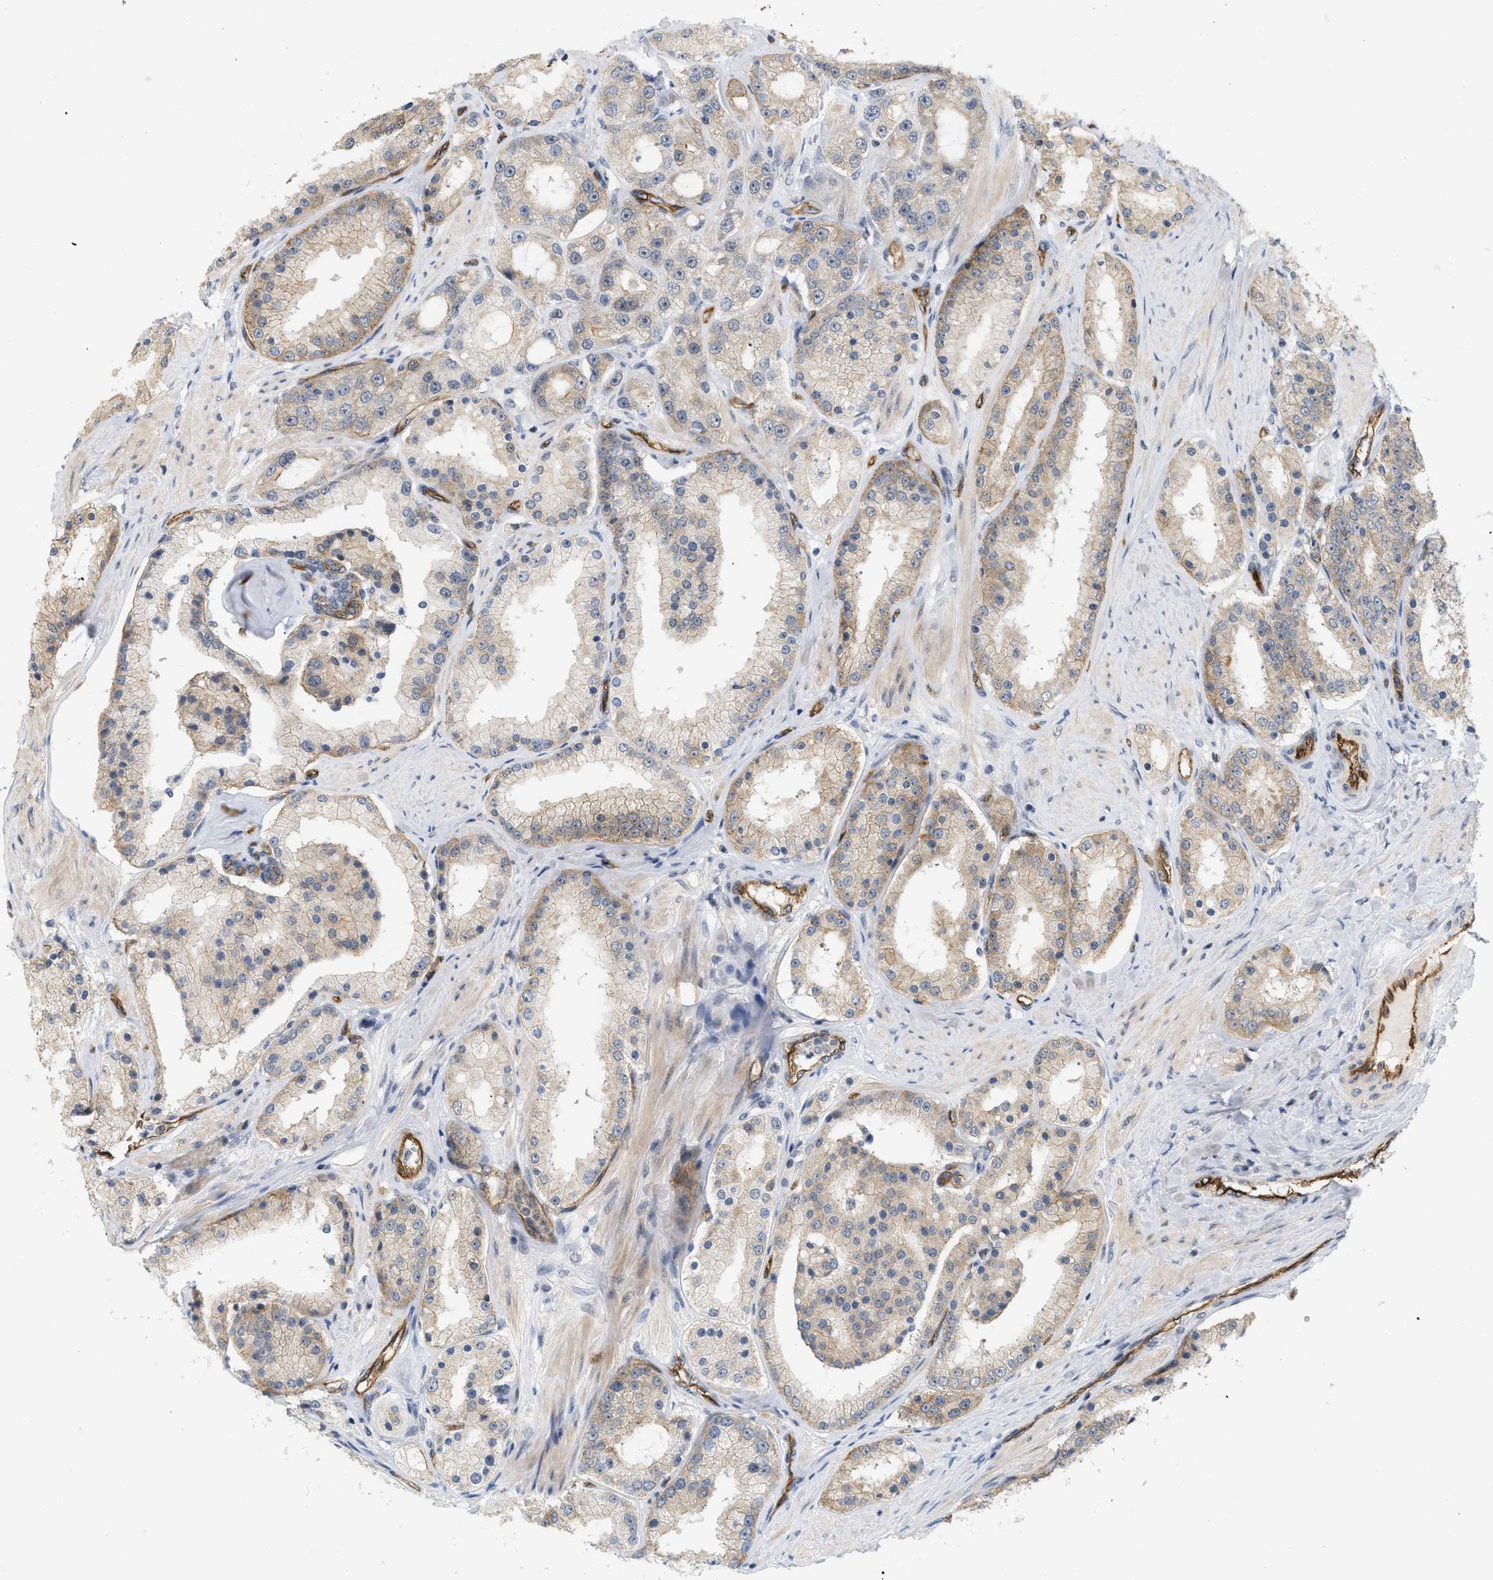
{"staining": {"intensity": "weak", "quantity": ">75%", "location": "cytoplasmic/membranous"}, "tissue": "prostate cancer", "cell_type": "Tumor cells", "image_type": "cancer", "snomed": [{"axis": "morphology", "description": "Adenocarcinoma, Low grade"}, {"axis": "topography", "description": "Prostate"}], "caption": "A photomicrograph showing weak cytoplasmic/membranous staining in approximately >75% of tumor cells in prostate adenocarcinoma (low-grade), as visualized by brown immunohistochemical staining.", "gene": "PALMD", "patient": {"sex": "male", "age": 63}}